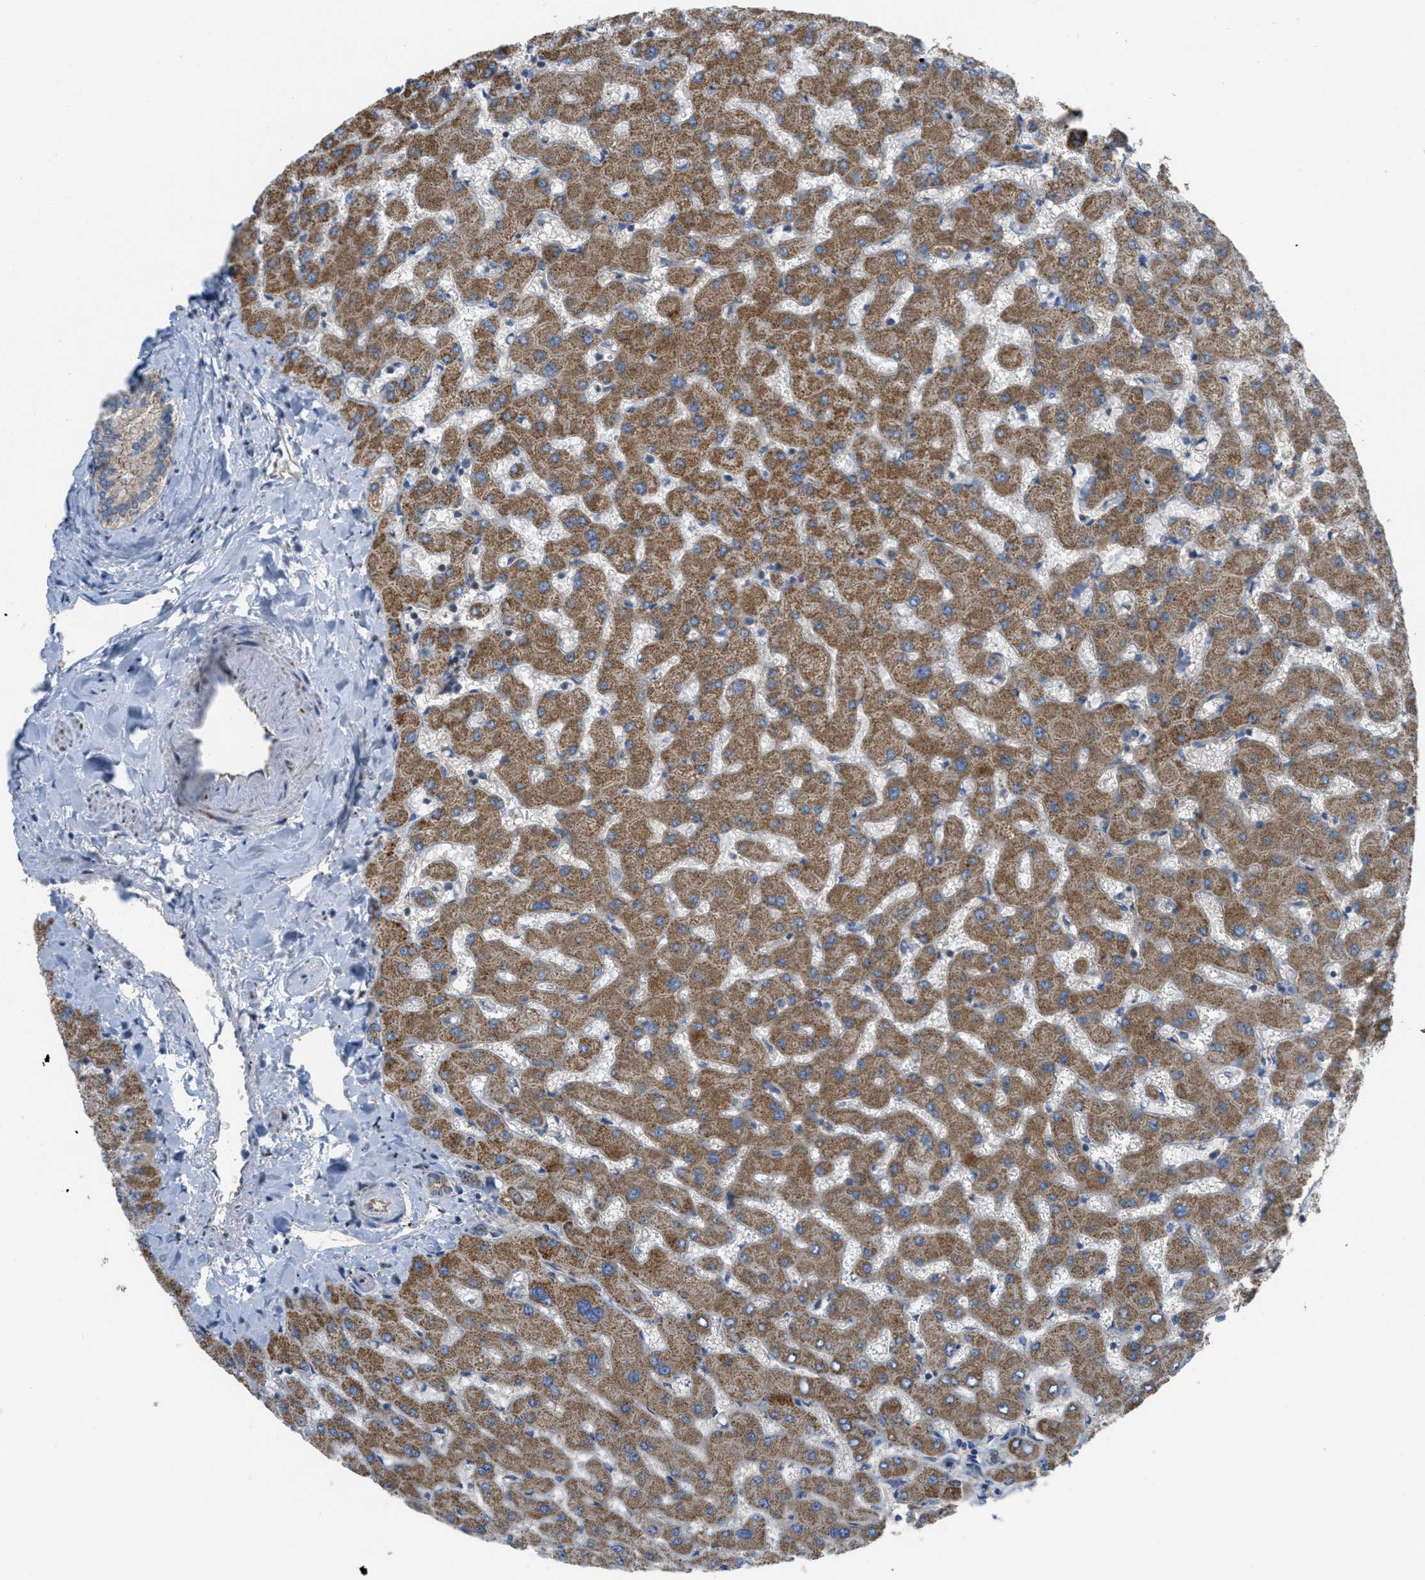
{"staining": {"intensity": "weak", "quantity": ">75%", "location": "cytoplasmic/membranous"}, "tissue": "liver", "cell_type": "Cholangiocytes", "image_type": "normal", "snomed": [{"axis": "morphology", "description": "Normal tissue, NOS"}, {"axis": "topography", "description": "Liver"}], "caption": "DAB (3,3'-diaminobenzidine) immunohistochemical staining of normal human liver shows weak cytoplasmic/membranous protein positivity in about >75% of cholangiocytes.", "gene": "BTN3A1", "patient": {"sex": "female", "age": 63}}